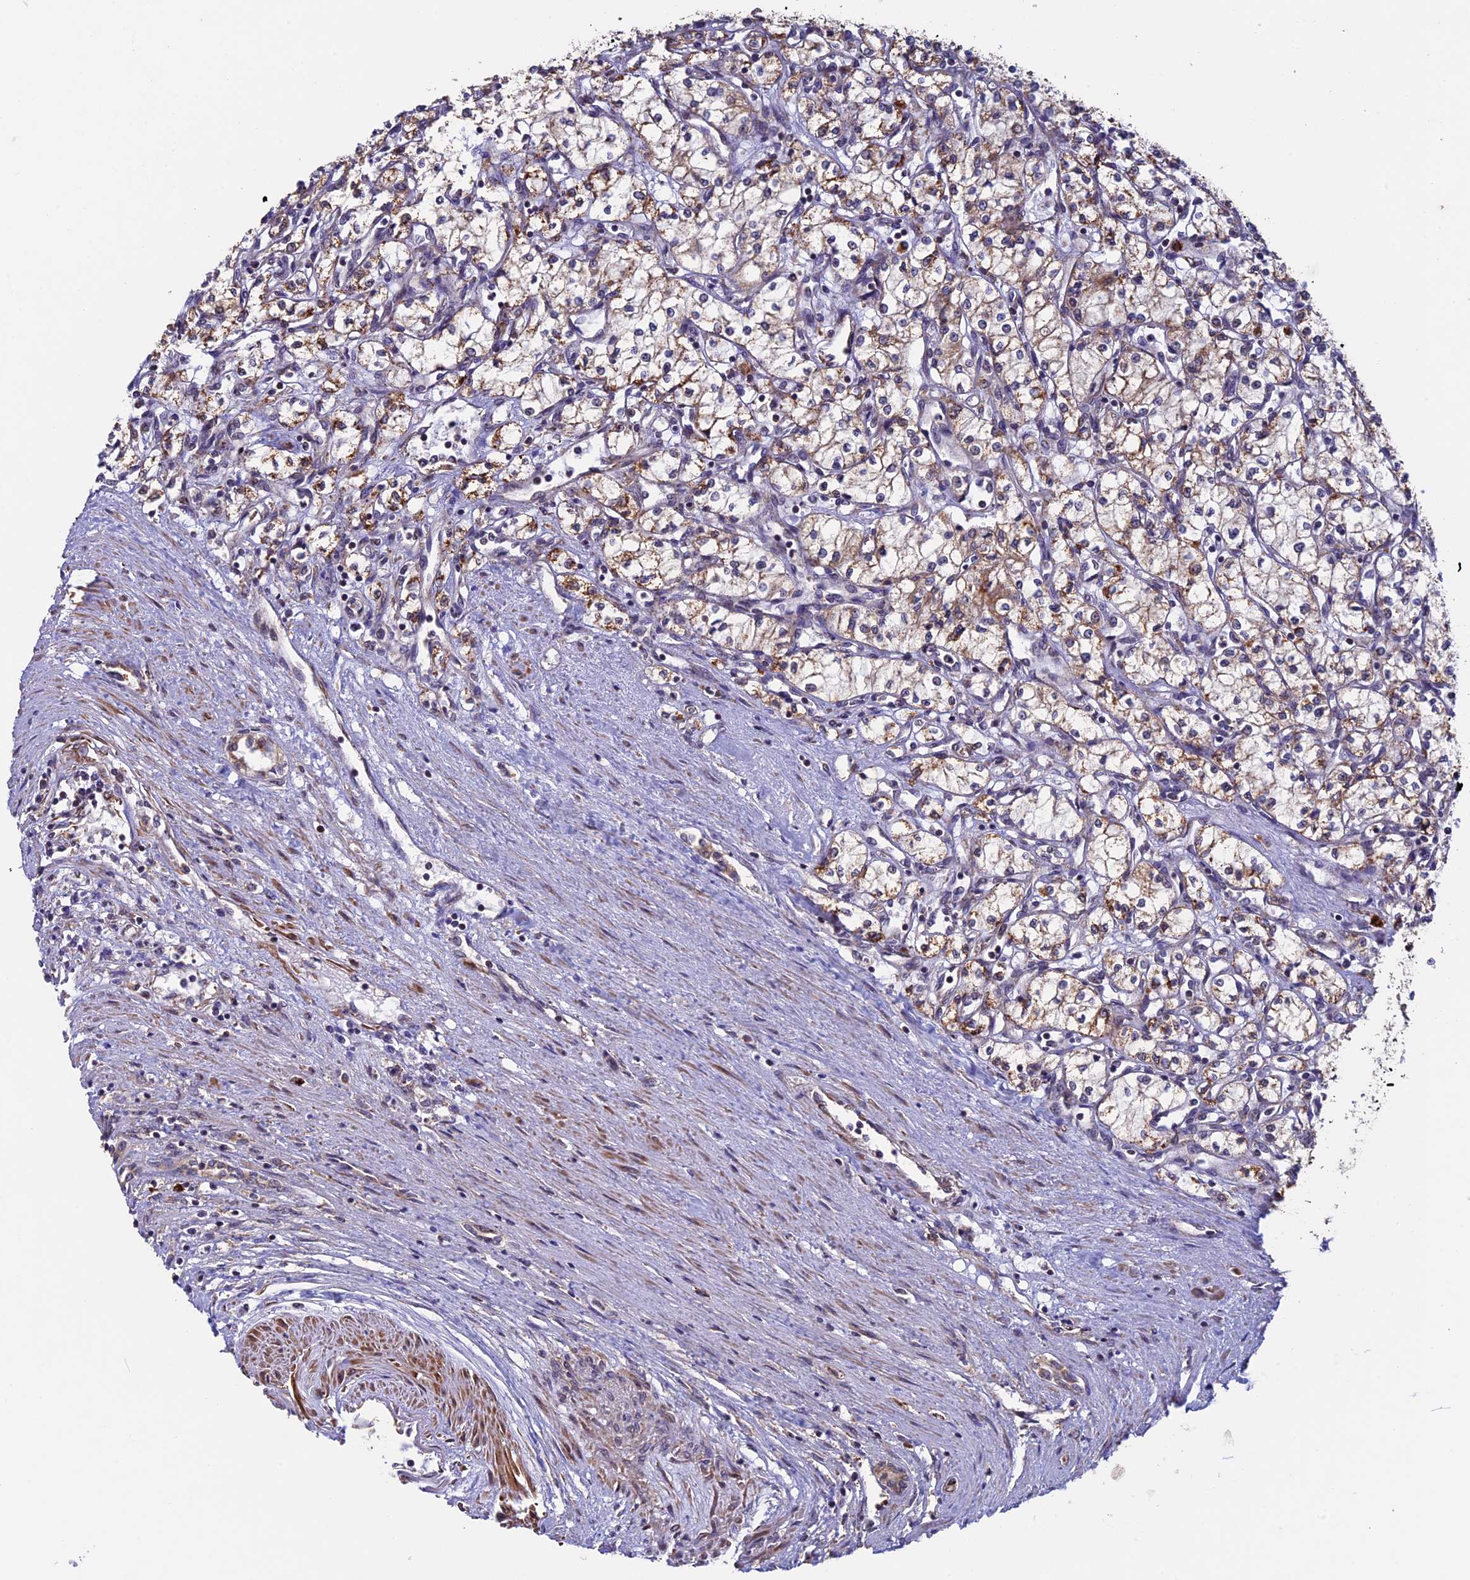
{"staining": {"intensity": "weak", "quantity": ">75%", "location": "cytoplasmic/membranous"}, "tissue": "renal cancer", "cell_type": "Tumor cells", "image_type": "cancer", "snomed": [{"axis": "morphology", "description": "Adenocarcinoma, NOS"}, {"axis": "topography", "description": "Kidney"}], "caption": "IHC staining of renal cancer, which displays low levels of weak cytoplasmic/membranous positivity in about >75% of tumor cells indicating weak cytoplasmic/membranous protein expression. The staining was performed using DAB (brown) for protein detection and nuclei were counterstained in hematoxylin (blue).", "gene": "RNF17", "patient": {"sex": "male", "age": 59}}